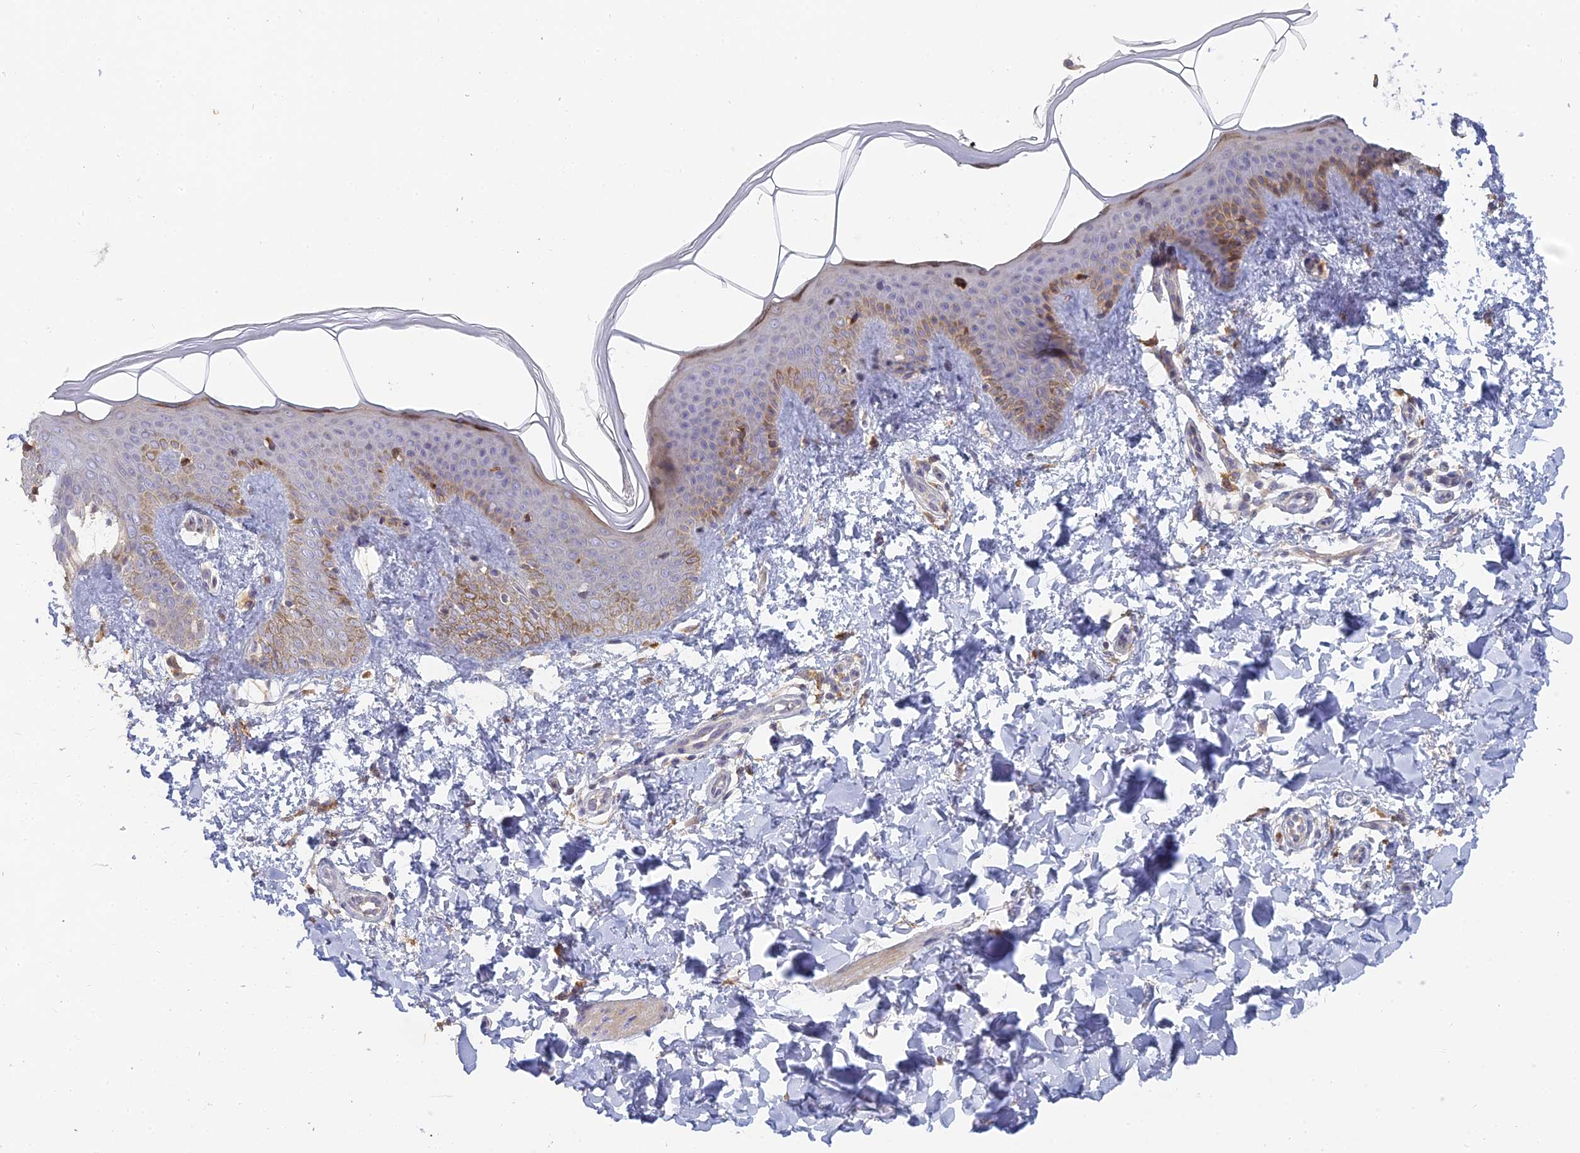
{"staining": {"intensity": "negative", "quantity": "none", "location": "none"}, "tissue": "skin", "cell_type": "Fibroblasts", "image_type": "normal", "snomed": [{"axis": "morphology", "description": "Normal tissue, NOS"}, {"axis": "topography", "description": "Skin"}], "caption": "High power microscopy micrograph of an immunohistochemistry photomicrograph of unremarkable skin, revealing no significant expression in fibroblasts. Nuclei are stained in blue.", "gene": "SFT2D2", "patient": {"sex": "male", "age": 36}}